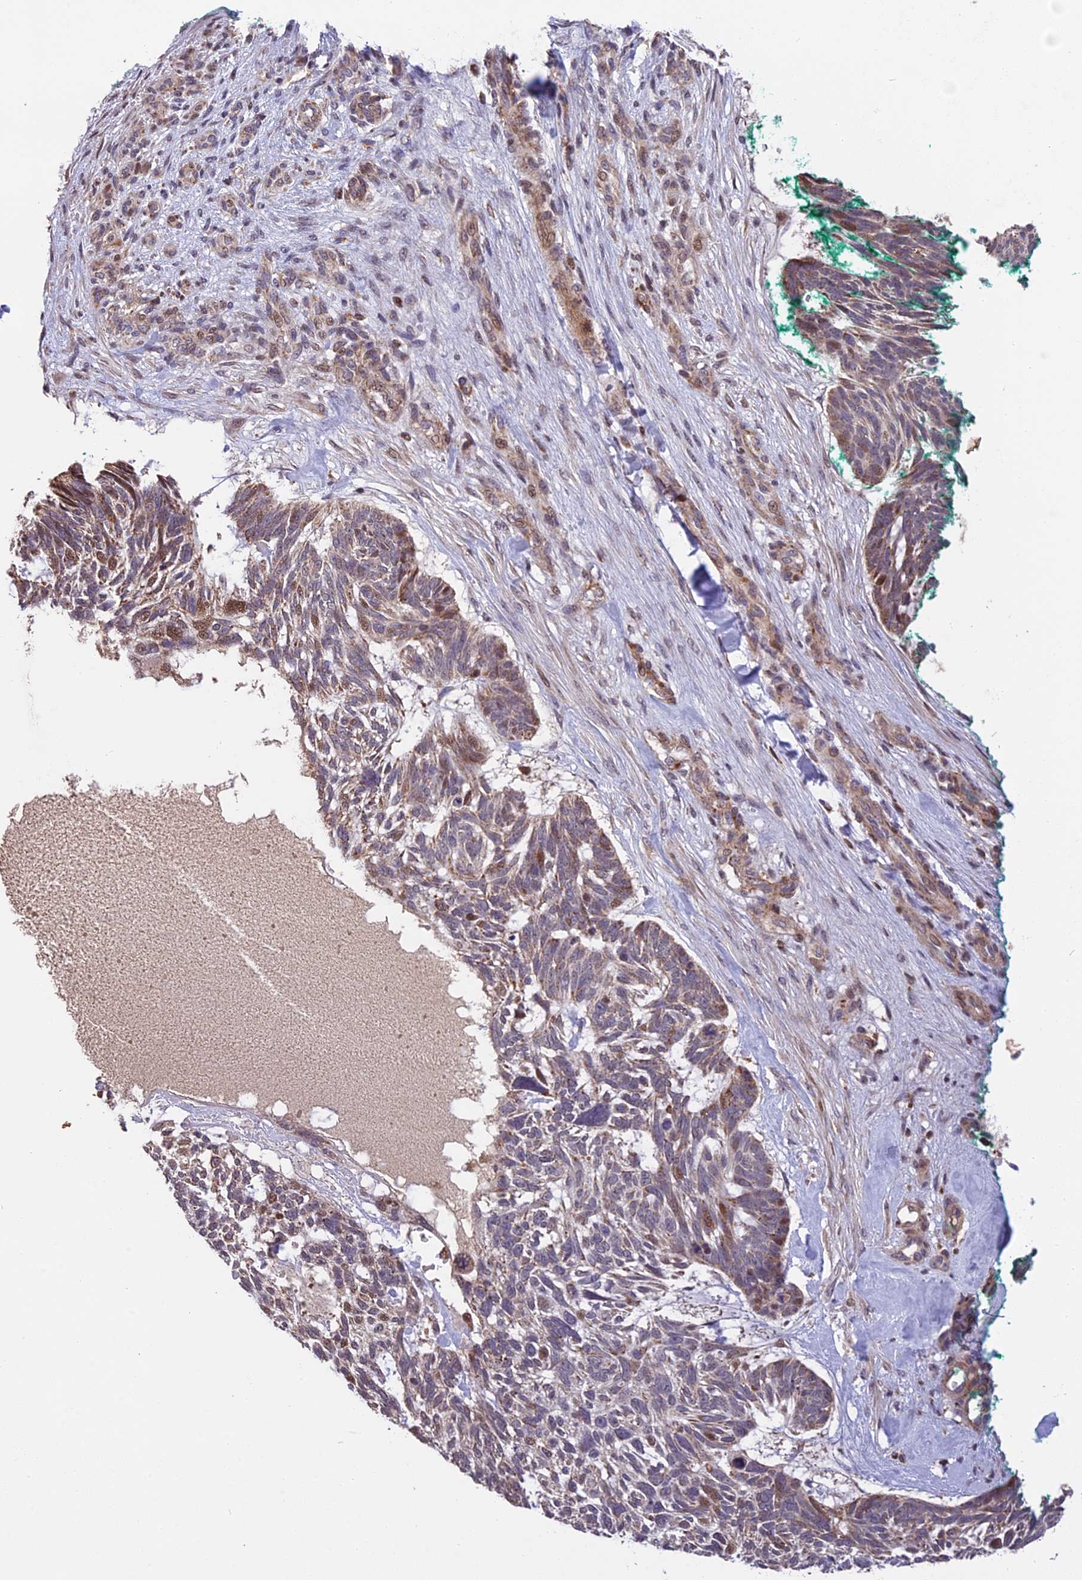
{"staining": {"intensity": "moderate", "quantity": "<25%", "location": "cytoplasmic/membranous,nuclear"}, "tissue": "skin cancer", "cell_type": "Tumor cells", "image_type": "cancer", "snomed": [{"axis": "morphology", "description": "Basal cell carcinoma"}, {"axis": "topography", "description": "Skin"}], "caption": "Human skin cancer stained for a protein (brown) shows moderate cytoplasmic/membranous and nuclear positive expression in approximately <25% of tumor cells.", "gene": "RERGL", "patient": {"sex": "male", "age": 88}}